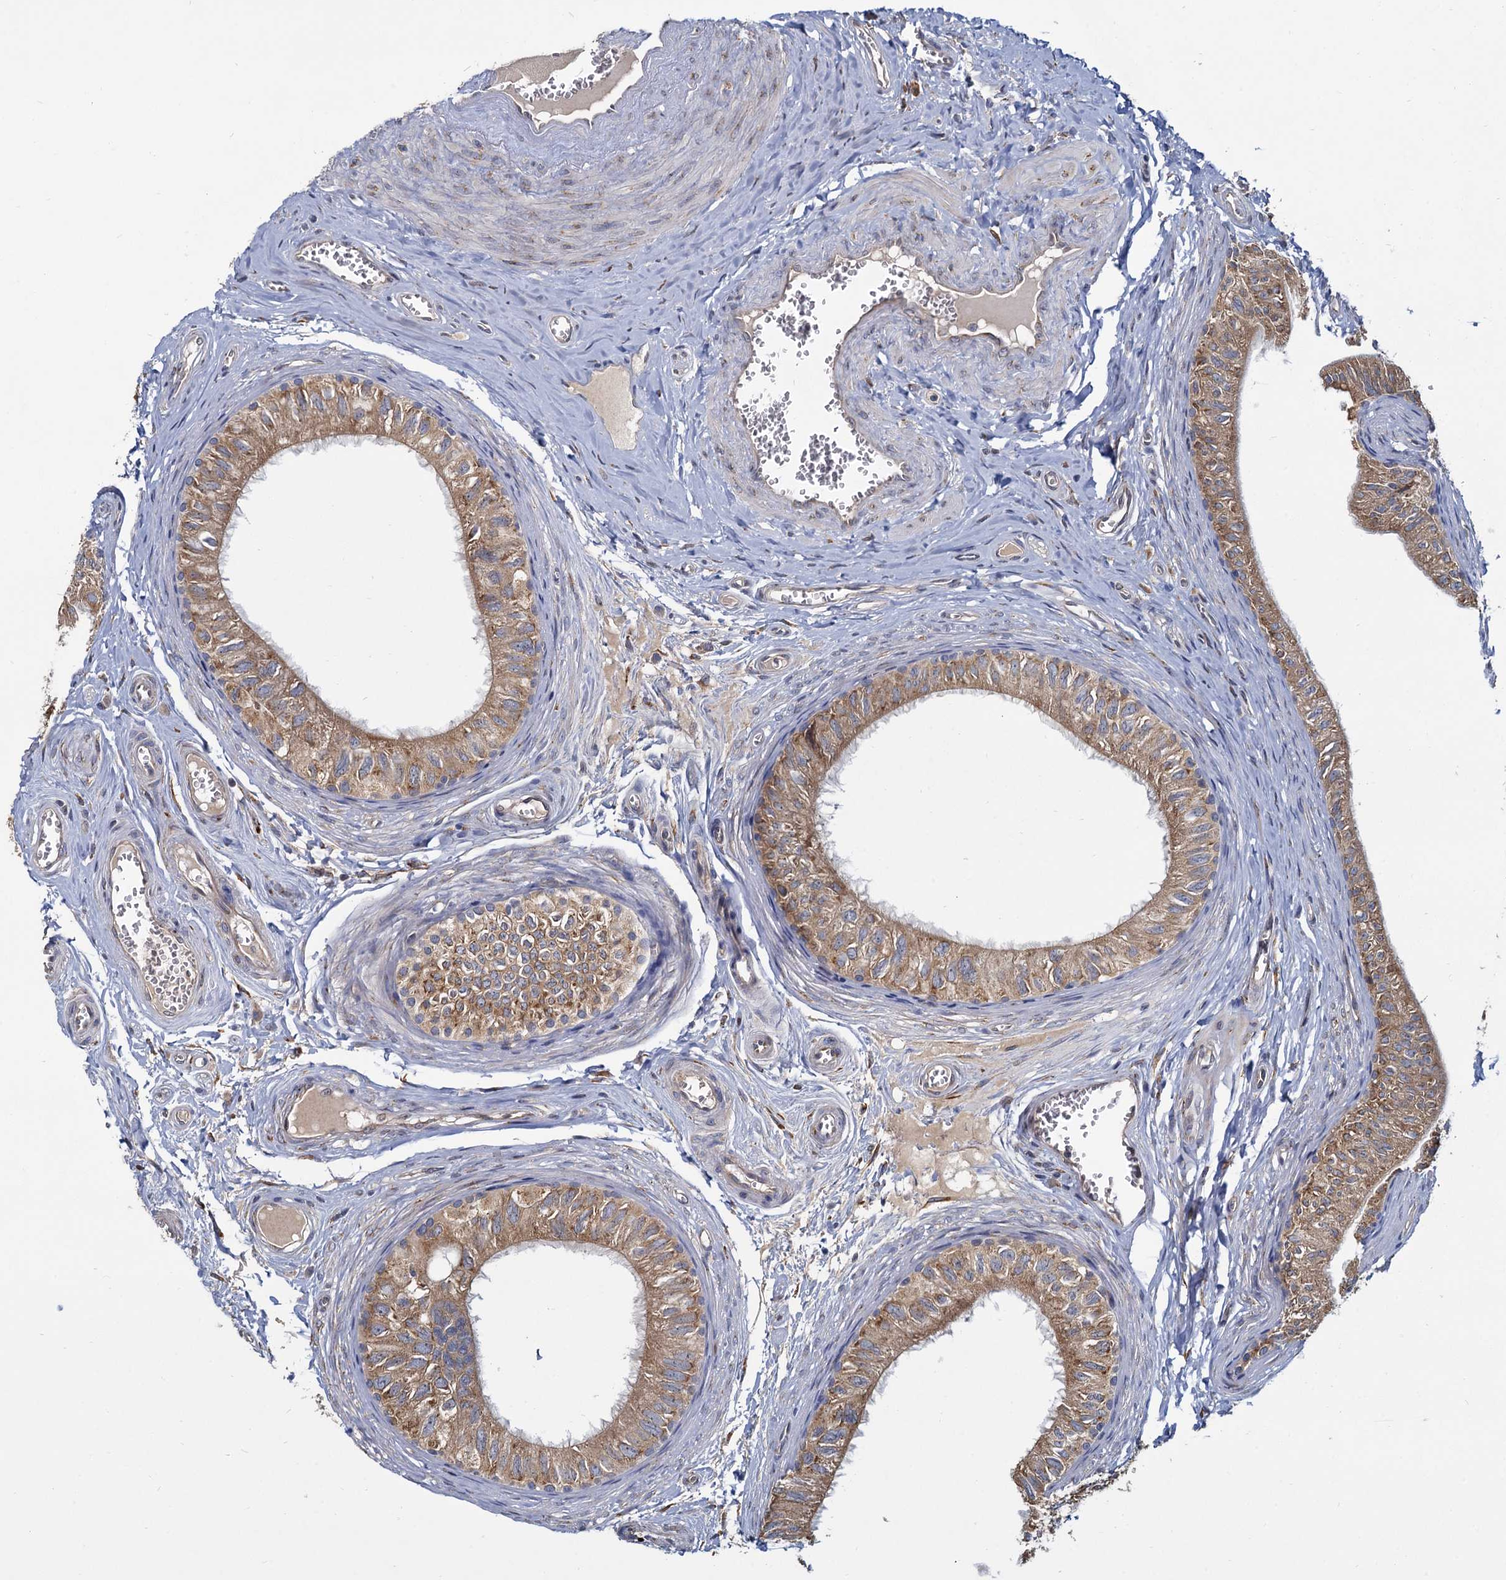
{"staining": {"intensity": "moderate", "quantity": ">75%", "location": "cytoplasmic/membranous"}, "tissue": "epididymis", "cell_type": "Glandular cells", "image_type": "normal", "snomed": [{"axis": "morphology", "description": "Normal tissue, NOS"}, {"axis": "topography", "description": "Epididymis"}], "caption": "Protein expression analysis of benign human epididymis reveals moderate cytoplasmic/membranous positivity in approximately >75% of glandular cells. The staining was performed using DAB to visualize the protein expression in brown, while the nuclei were stained in blue with hematoxylin (Magnification: 20x).", "gene": "LRRC51", "patient": {"sex": "male", "age": 42}}